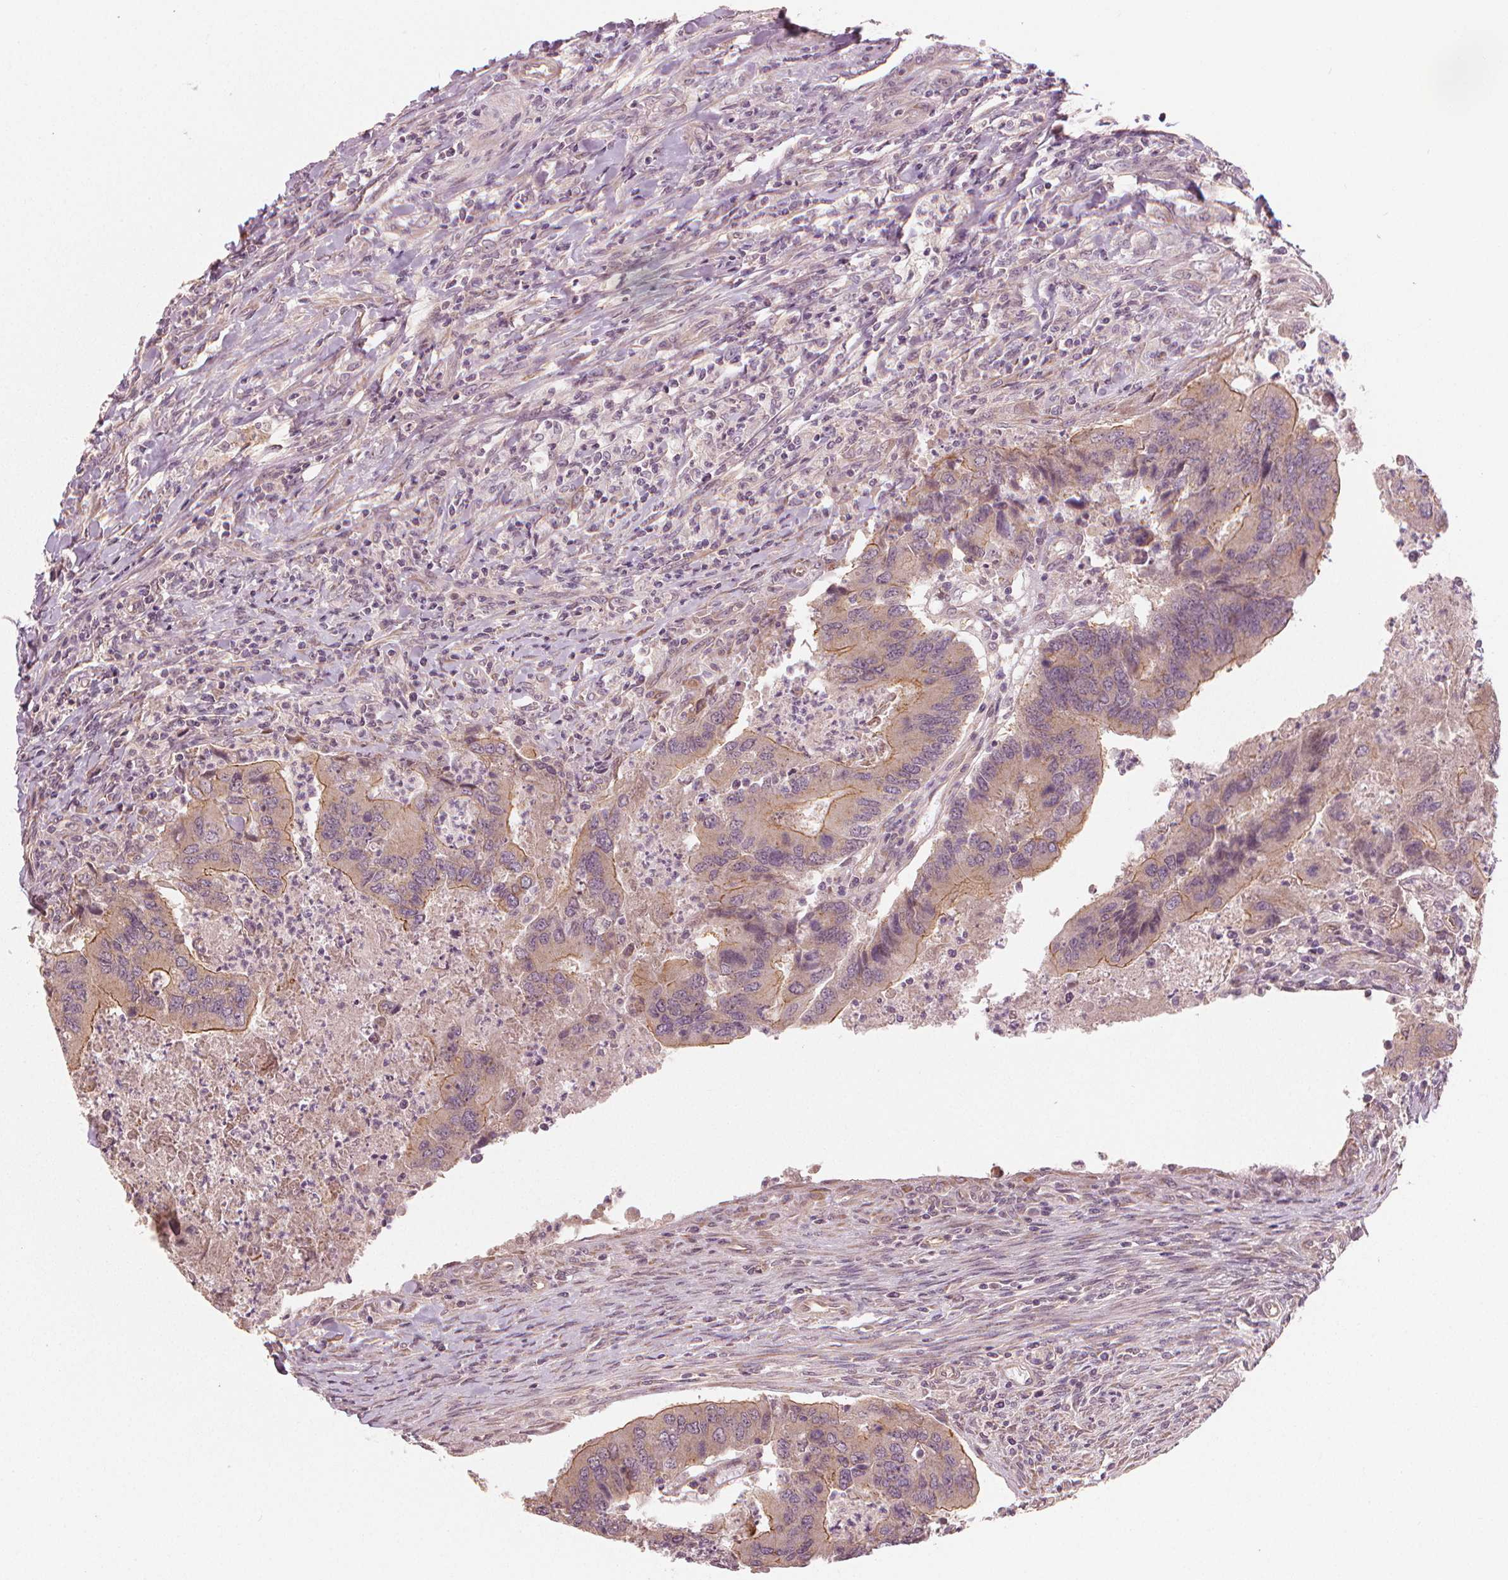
{"staining": {"intensity": "moderate", "quantity": "<25%", "location": "cytoplasmic/membranous"}, "tissue": "colorectal cancer", "cell_type": "Tumor cells", "image_type": "cancer", "snomed": [{"axis": "morphology", "description": "Adenocarcinoma, NOS"}, {"axis": "topography", "description": "Colon"}], "caption": "Immunohistochemical staining of human colorectal cancer exhibits low levels of moderate cytoplasmic/membranous protein expression in approximately <25% of tumor cells.", "gene": "CLBA1", "patient": {"sex": "female", "age": 67}}